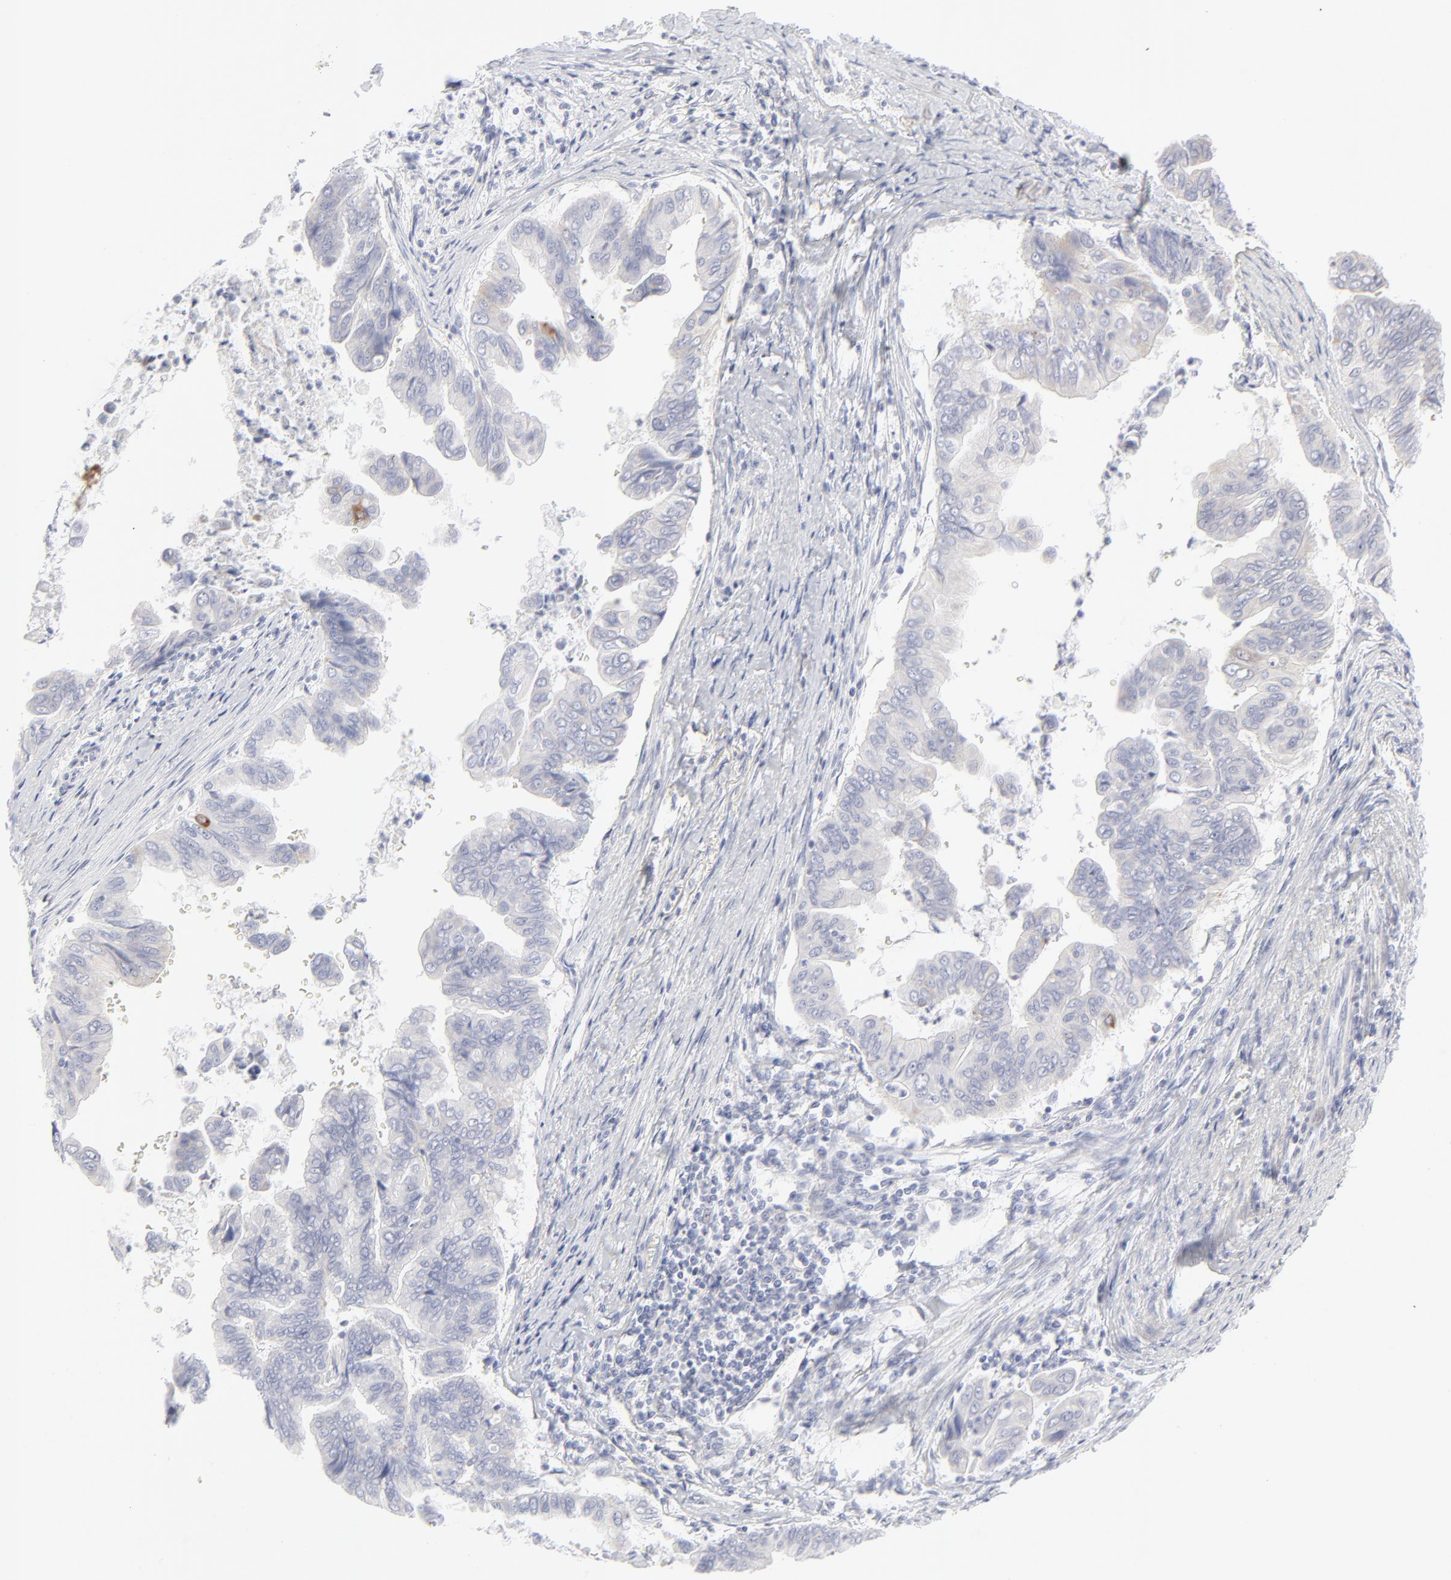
{"staining": {"intensity": "negative", "quantity": "none", "location": "none"}, "tissue": "stomach cancer", "cell_type": "Tumor cells", "image_type": "cancer", "snomed": [{"axis": "morphology", "description": "Adenocarcinoma, NOS"}, {"axis": "topography", "description": "Stomach, upper"}], "caption": "The histopathology image shows no significant expression in tumor cells of stomach cancer.", "gene": "NPNT", "patient": {"sex": "male", "age": 80}}